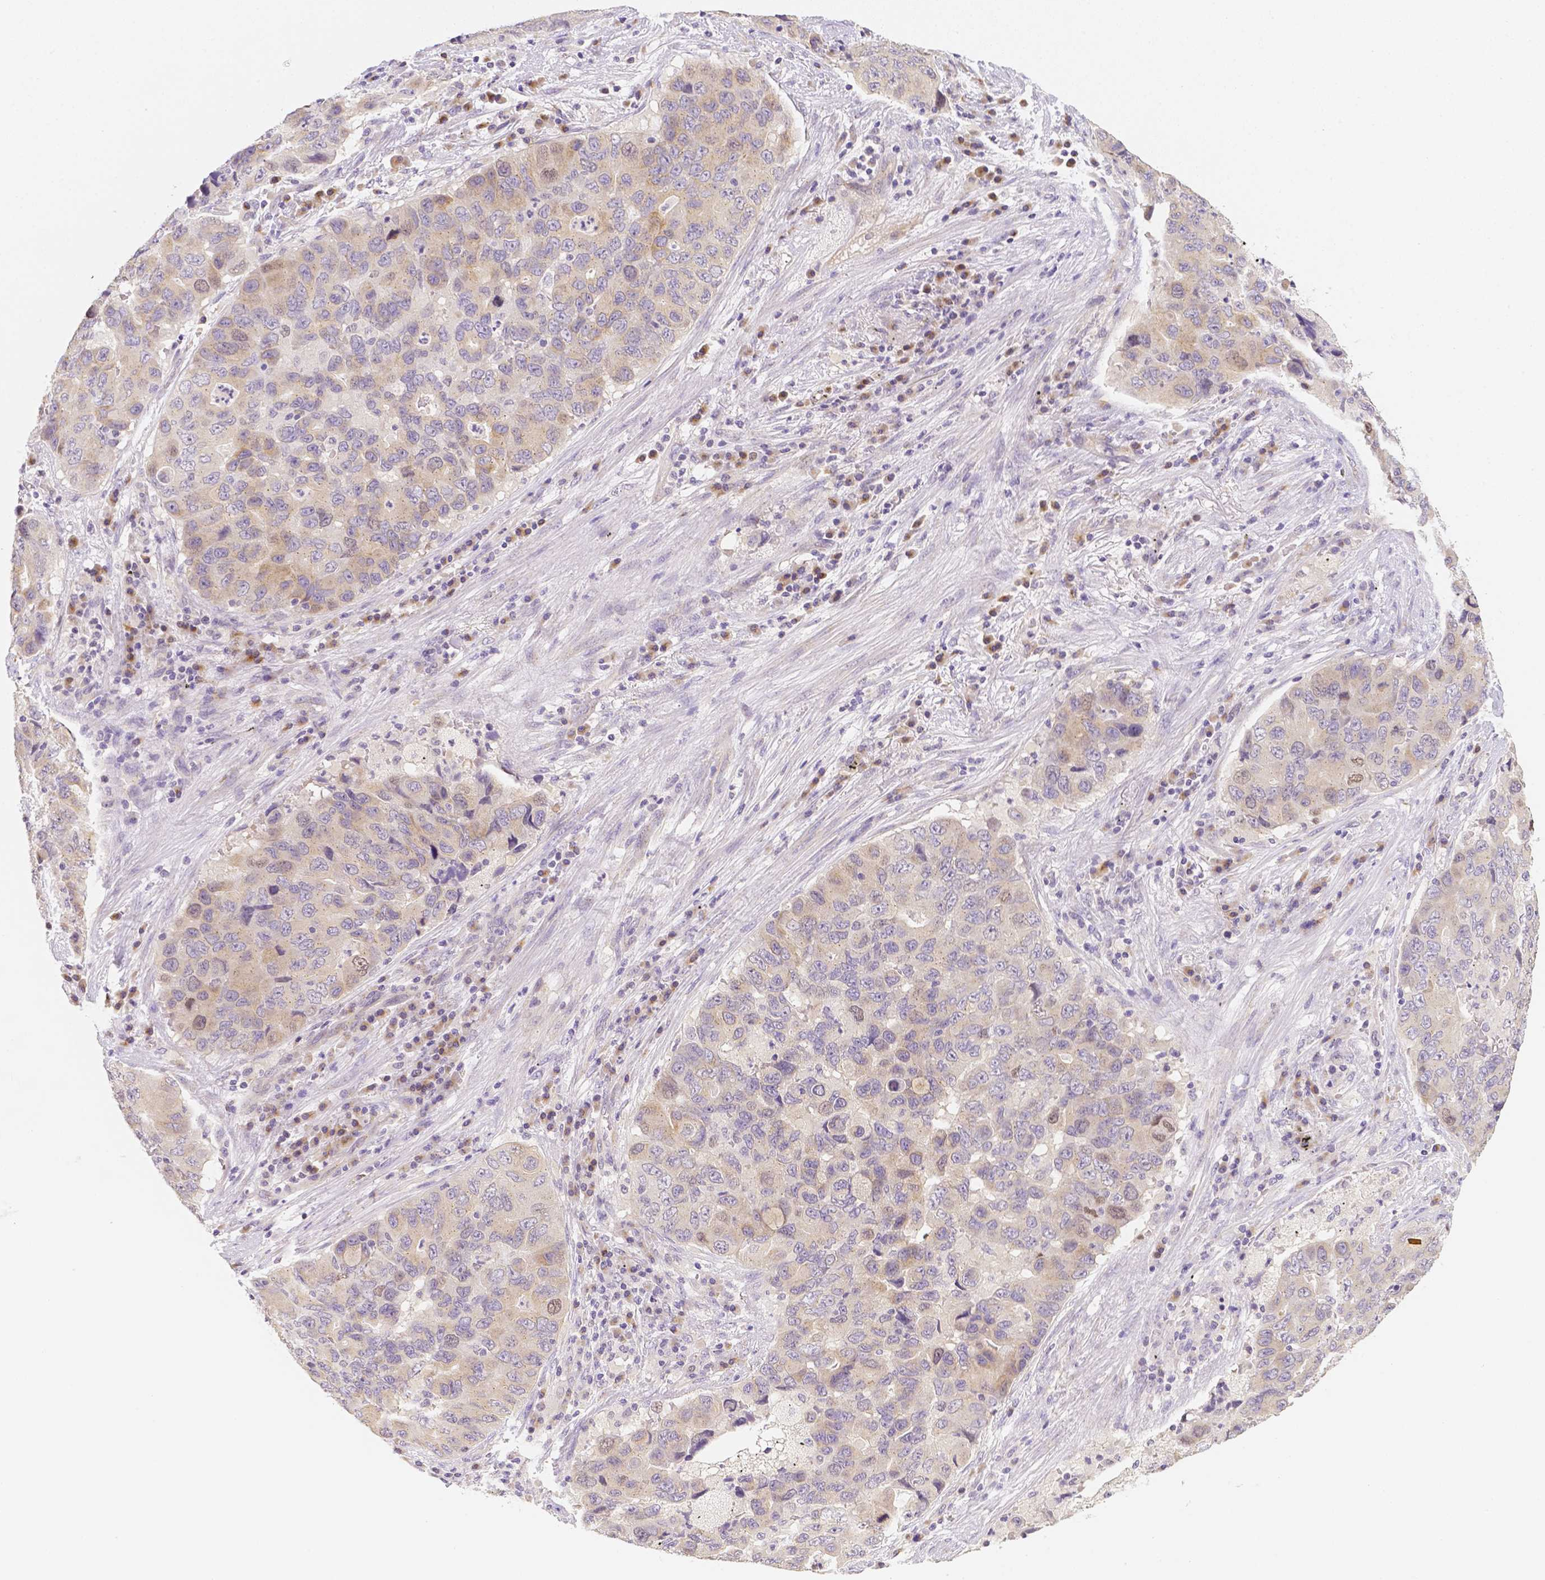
{"staining": {"intensity": "negative", "quantity": "none", "location": "none"}, "tissue": "lung cancer", "cell_type": "Tumor cells", "image_type": "cancer", "snomed": [{"axis": "morphology", "description": "Adenocarcinoma, NOS"}, {"axis": "morphology", "description": "Adenocarcinoma, metastatic, NOS"}, {"axis": "topography", "description": "Lymph node"}, {"axis": "topography", "description": "Lung"}], "caption": "The histopathology image reveals no significant staining in tumor cells of lung cancer (adenocarcinoma). (DAB IHC, high magnification).", "gene": "C10orf67", "patient": {"sex": "female", "age": 54}}